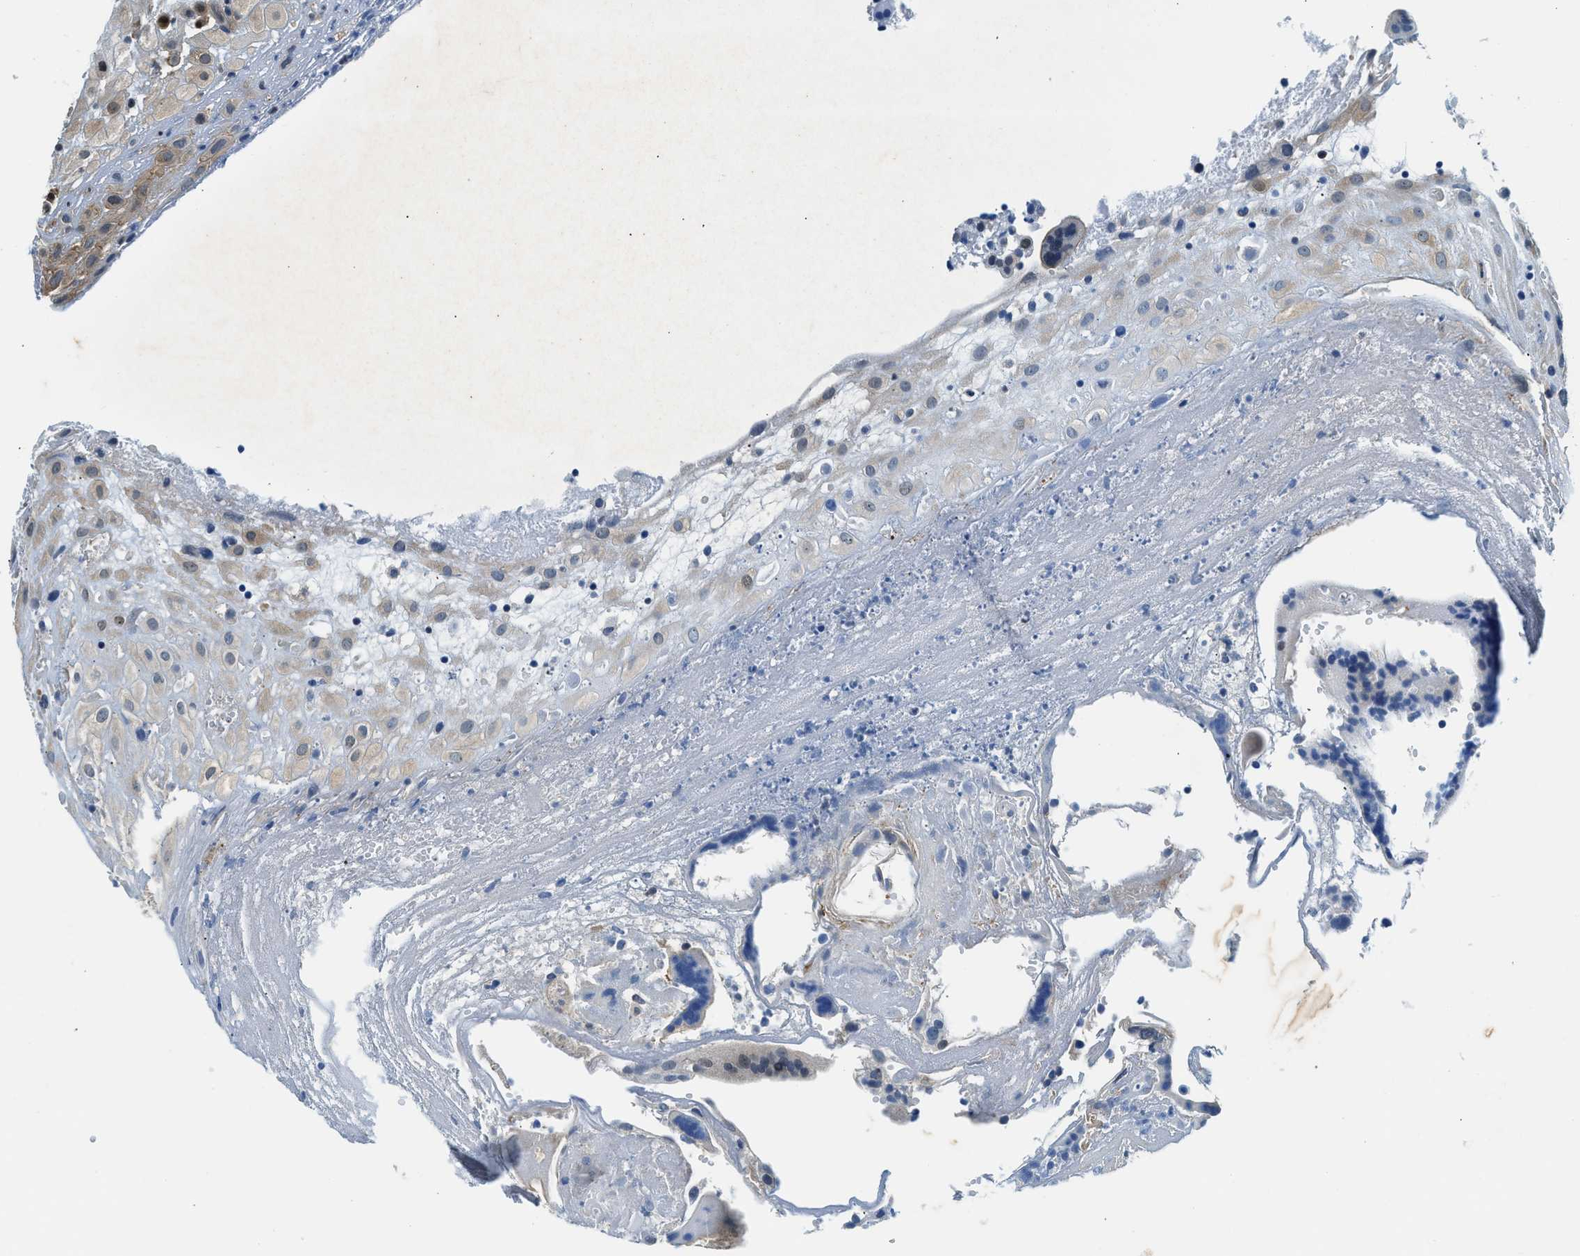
{"staining": {"intensity": "moderate", "quantity": ">75%", "location": "cytoplasmic/membranous"}, "tissue": "placenta", "cell_type": "Decidual cells", "image_type": "normal", "snomed": [{"axis": "morphology", "description": "Normal tissue, NOS"}, {"axis": "topography", "description": "Placenta"}], "caption": "Moderate cytoplasmic/membranous positivity for a protein is identified in about >75% of decidual cells of normal placenta using immunohistochemistry.", "gene": "CBLB", "patient": {"sex": "female", "age": 18}}